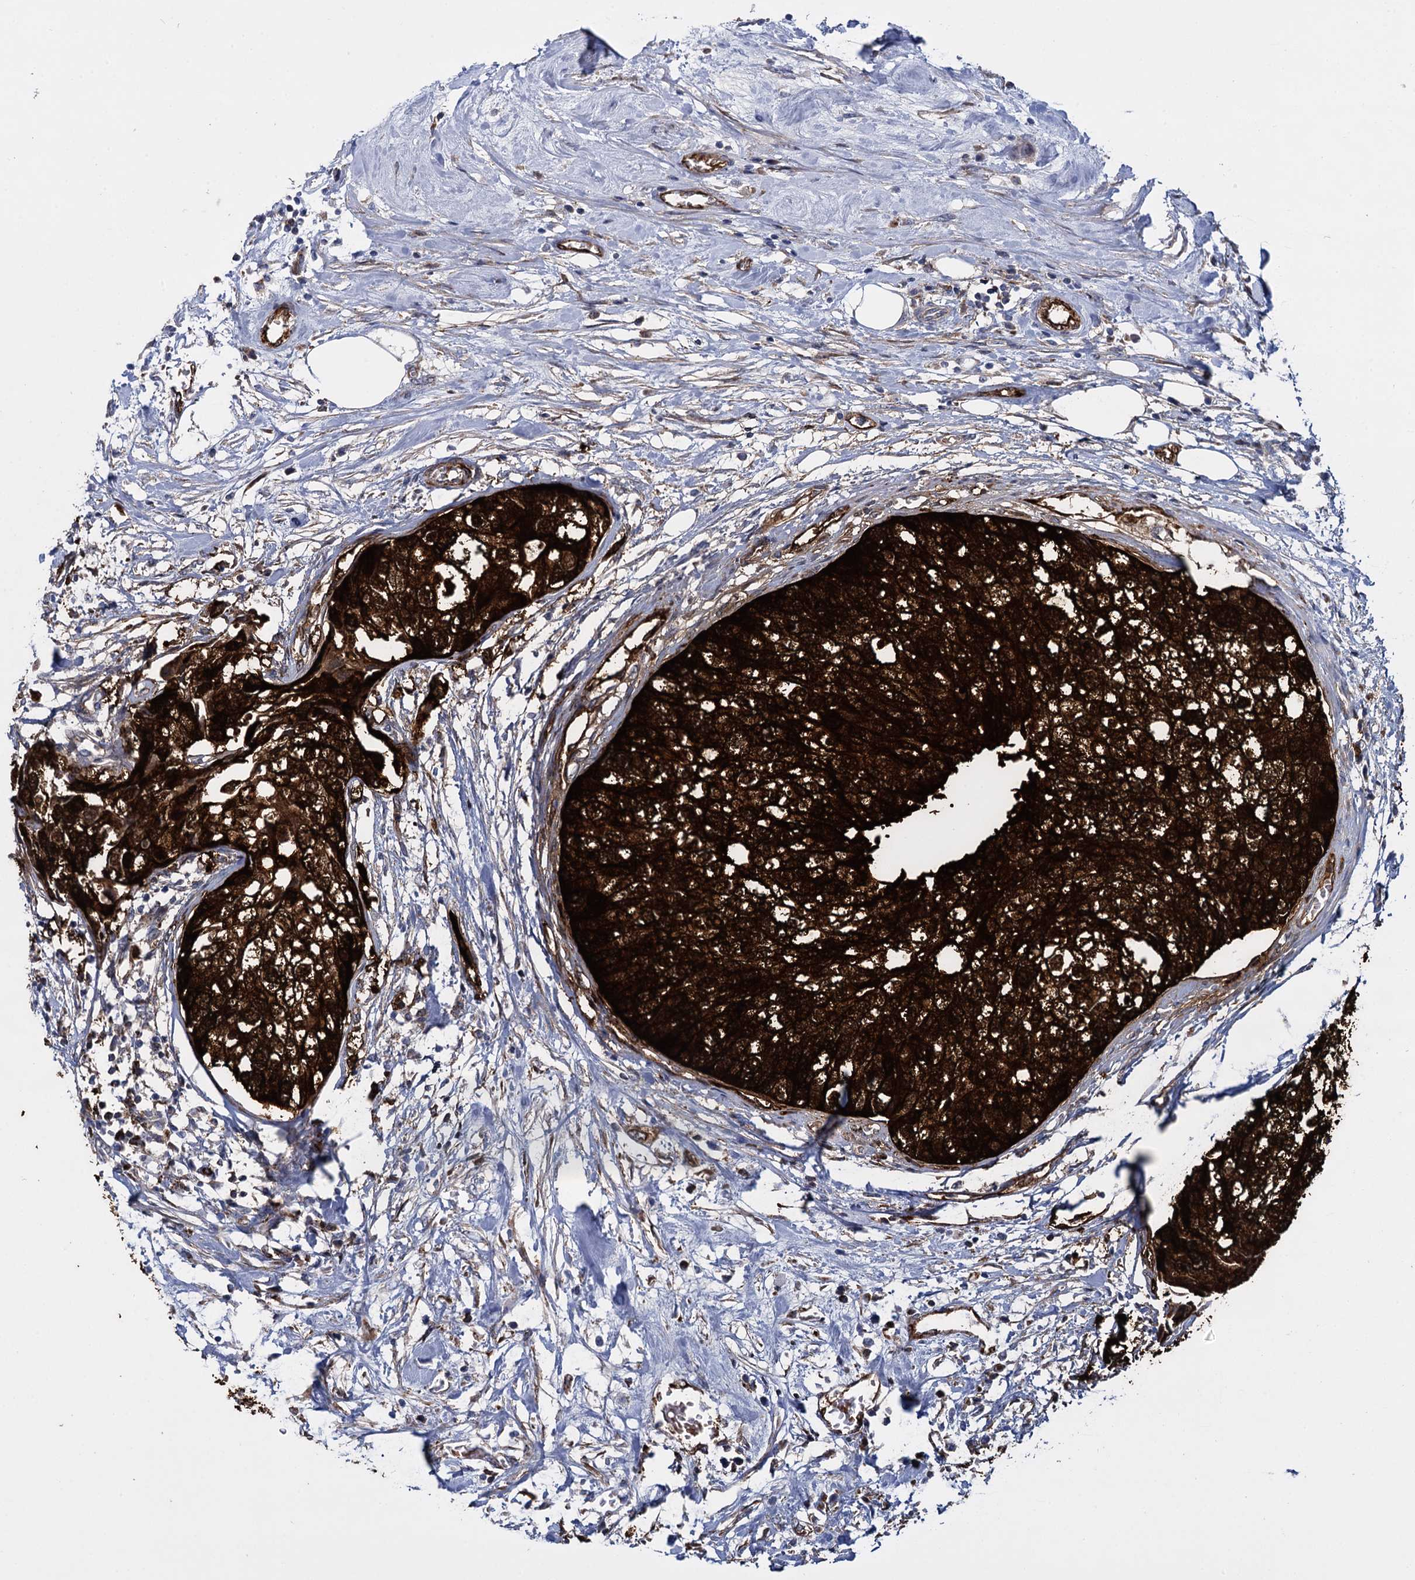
{"staining": {"intensity": "strong", "quantity": ">75%", "location": "cytoplasmic/membranous,nuclear"}, "tissue": "urothelial cancer", "cell_type": "Tumor cells", "image_type": "cancer", "snomed": [{"axis": "morphology", "description": "Urothelial carcinoma, High grade"}, {"axis": "topography", "description": "Urinary bladder"}], "caption": "IHC (DAB) staining of human urothelial carcinoma (high-grade) displays strong cytoplasmic/membranous and nuclear protein positivity in approximately >75% of tumor cells.", "gene": "SNCG", "patient": {"sex": "male", "age": 64}}